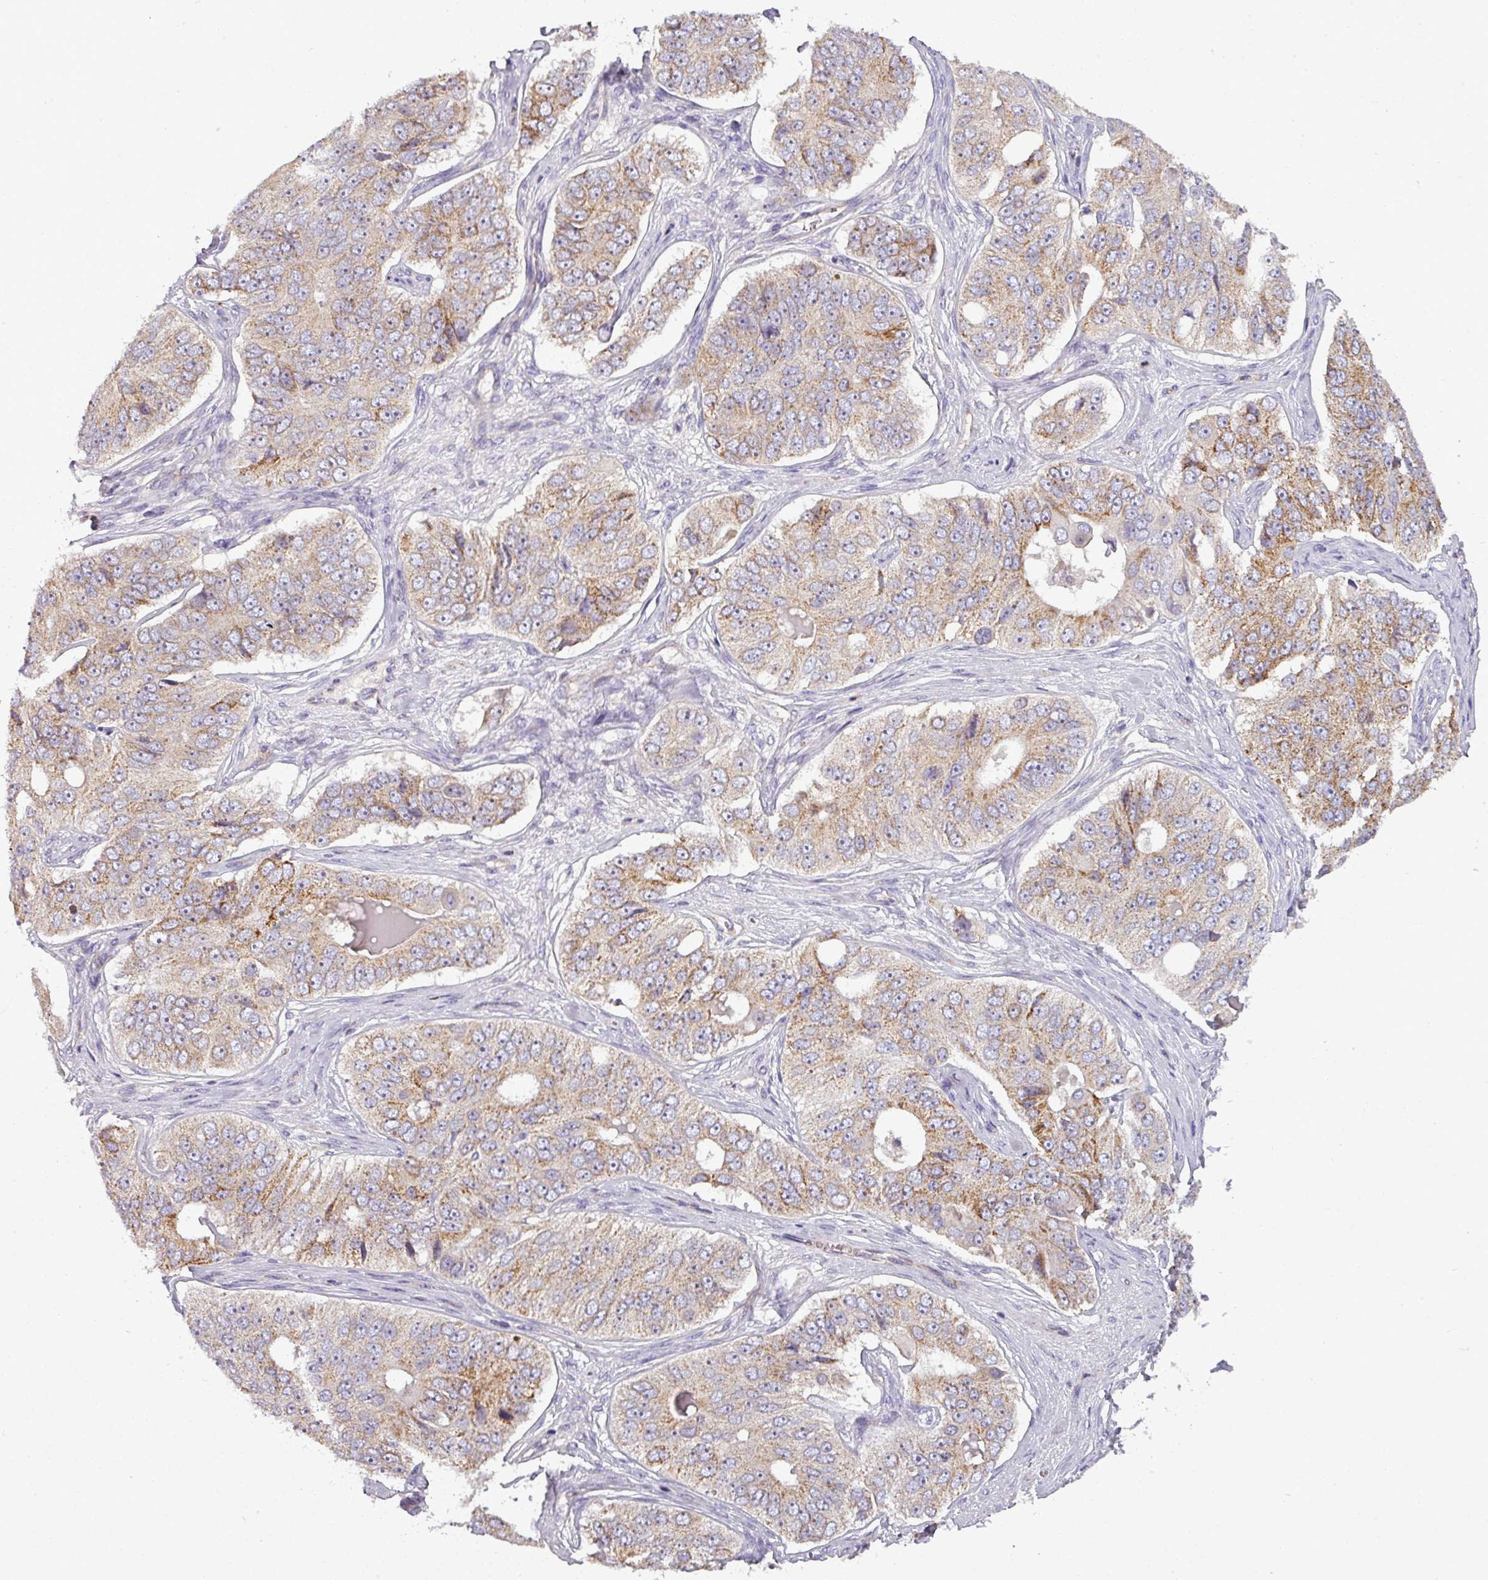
{"staining": {"intensity": "moderate", "quantity": "25%-75%", "location": "cytoplasmic/membranous"}, "tissue": "ovarian cancer", "cell_type": "Tumor cells", "image_type": "cancer", "snomed": [{"axis": "morphology", "description": "Carcinoma, endometroid"}, {"axis": "topography", "description": "Ovary"}], "caption": "An immunohistochemistry micrograph of tumor tissue is shown. Protein staining in brown highlights moderate cytoplasmic/membranous positivity in ovarian cancer (endometroid carcinoma) within tumor cells.", "gene": "PNMA6A", "patient": {"sex": "female", "age": 51}}